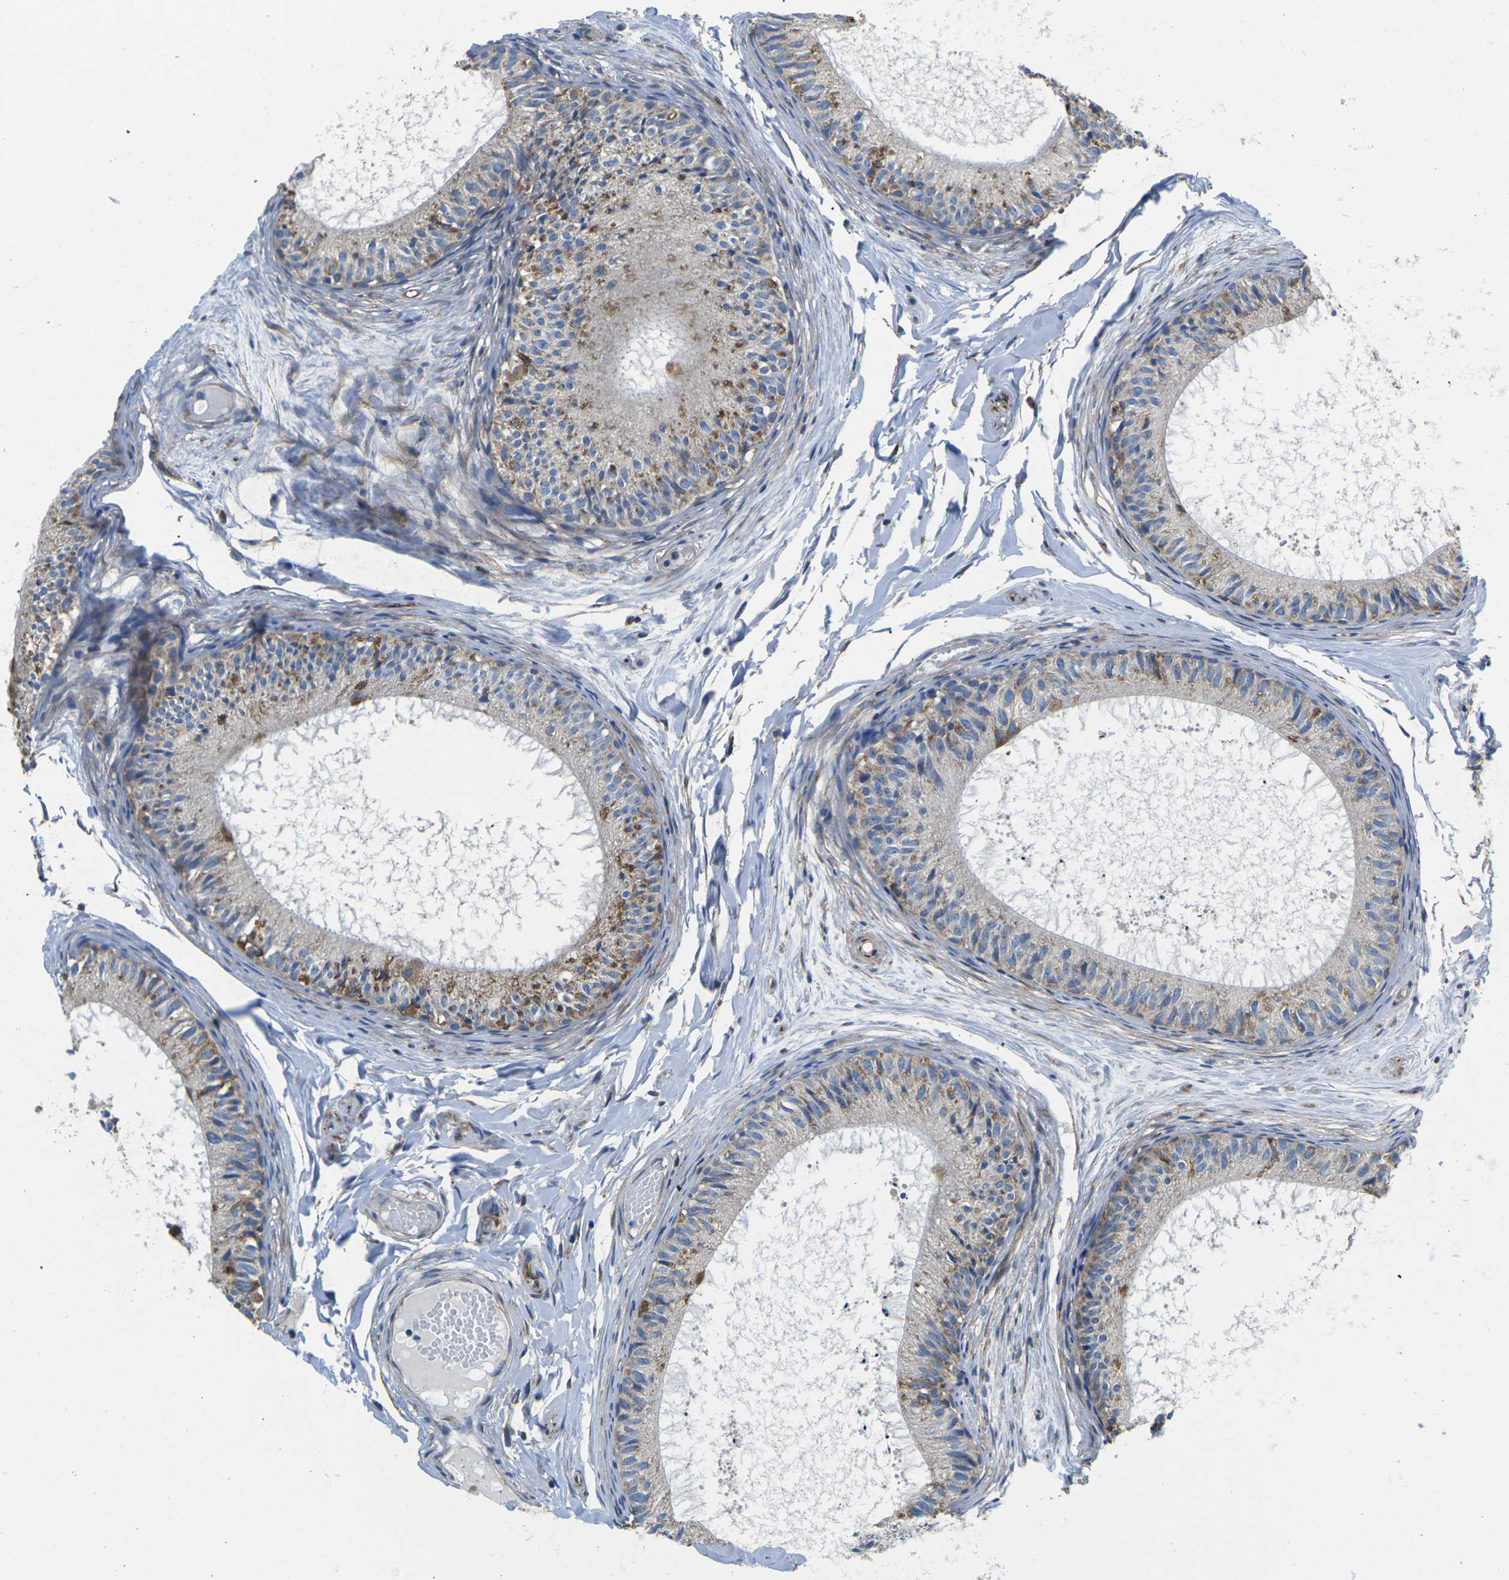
{"staining": {"intensity": "weak", "quantity": ">75%", "location": "cytoplasmic/membranous"}, "tissue": "epididymis", "cell_type": "Glandular cells", "image_type": "normal", "snomed": [{"axis": "morphology", "description": "Normal tissue, NOS"}, {"axis": "topography", "description": "Epididymis"}], "caption": "Protein expression by IHC demonstrates weak cytoplasmic/membranous positivity in approximately >75% of glandular cells in benign epididymis. The staining was performed using DAB to visualize the protein expression in brown, while the nuclei were stained in blue with hematoxylin (Magnification: 20x).", "gene": "TMEFF2", "patient": {"sex": "male", "age": 46}}